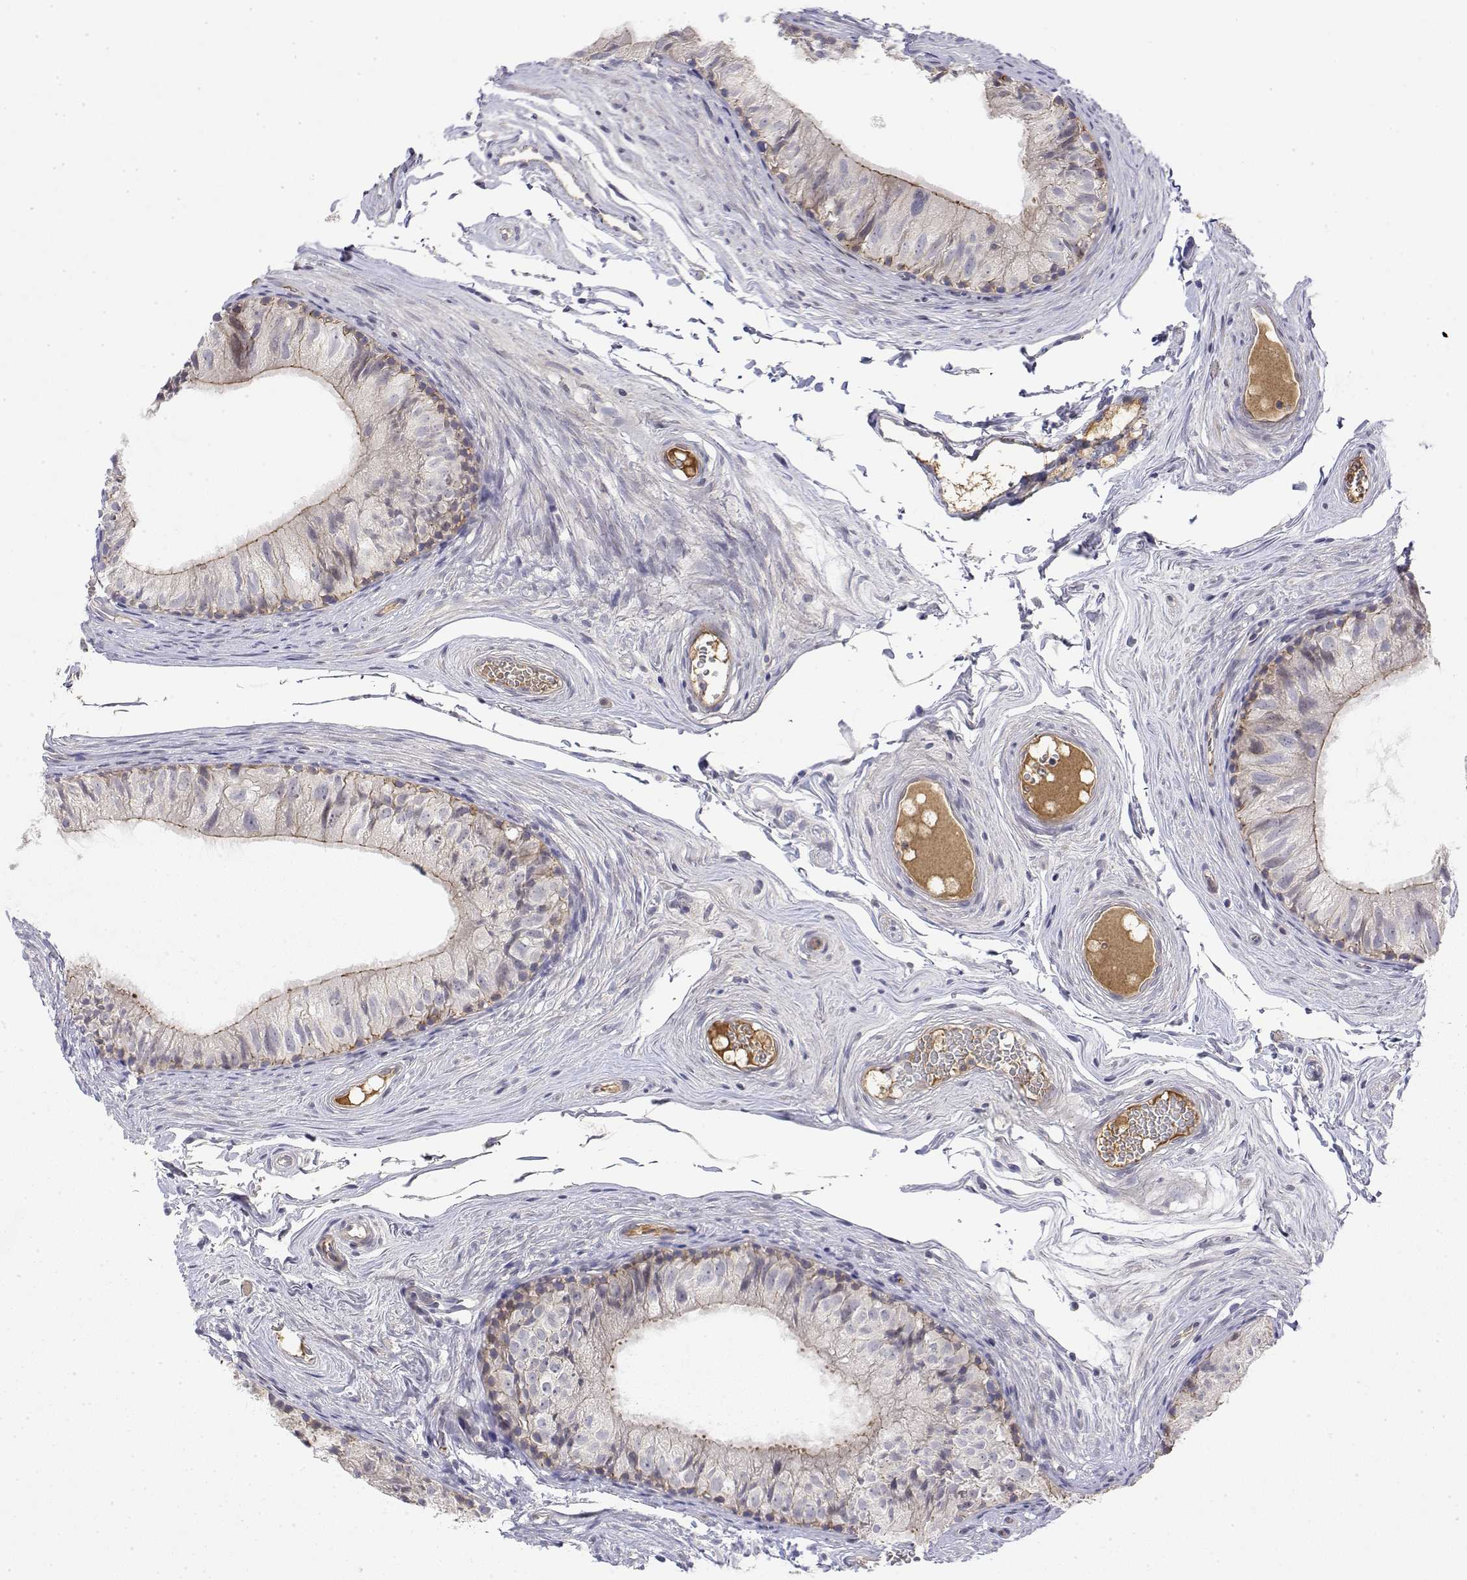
{"staining": {"intensity": "negative", "quantity": "none", "location": "none"}, "tissue": "epididymis", "cell_type": "Glandular cells", "image_type": "normal", "snomed": [{"axis": "morphology", "description": "Normal tissue, NOS"}, {"axis": "topography", "description": "Epididymis"}], "caption": "An immunohistochemistry photomicrograph of benign epididymis is shown. There is no staining in glandular cells of epididymis. Nuclei are stained in blue.", "gene": "IGFBP4", "patient": {"sex": "male", "age": 45}}